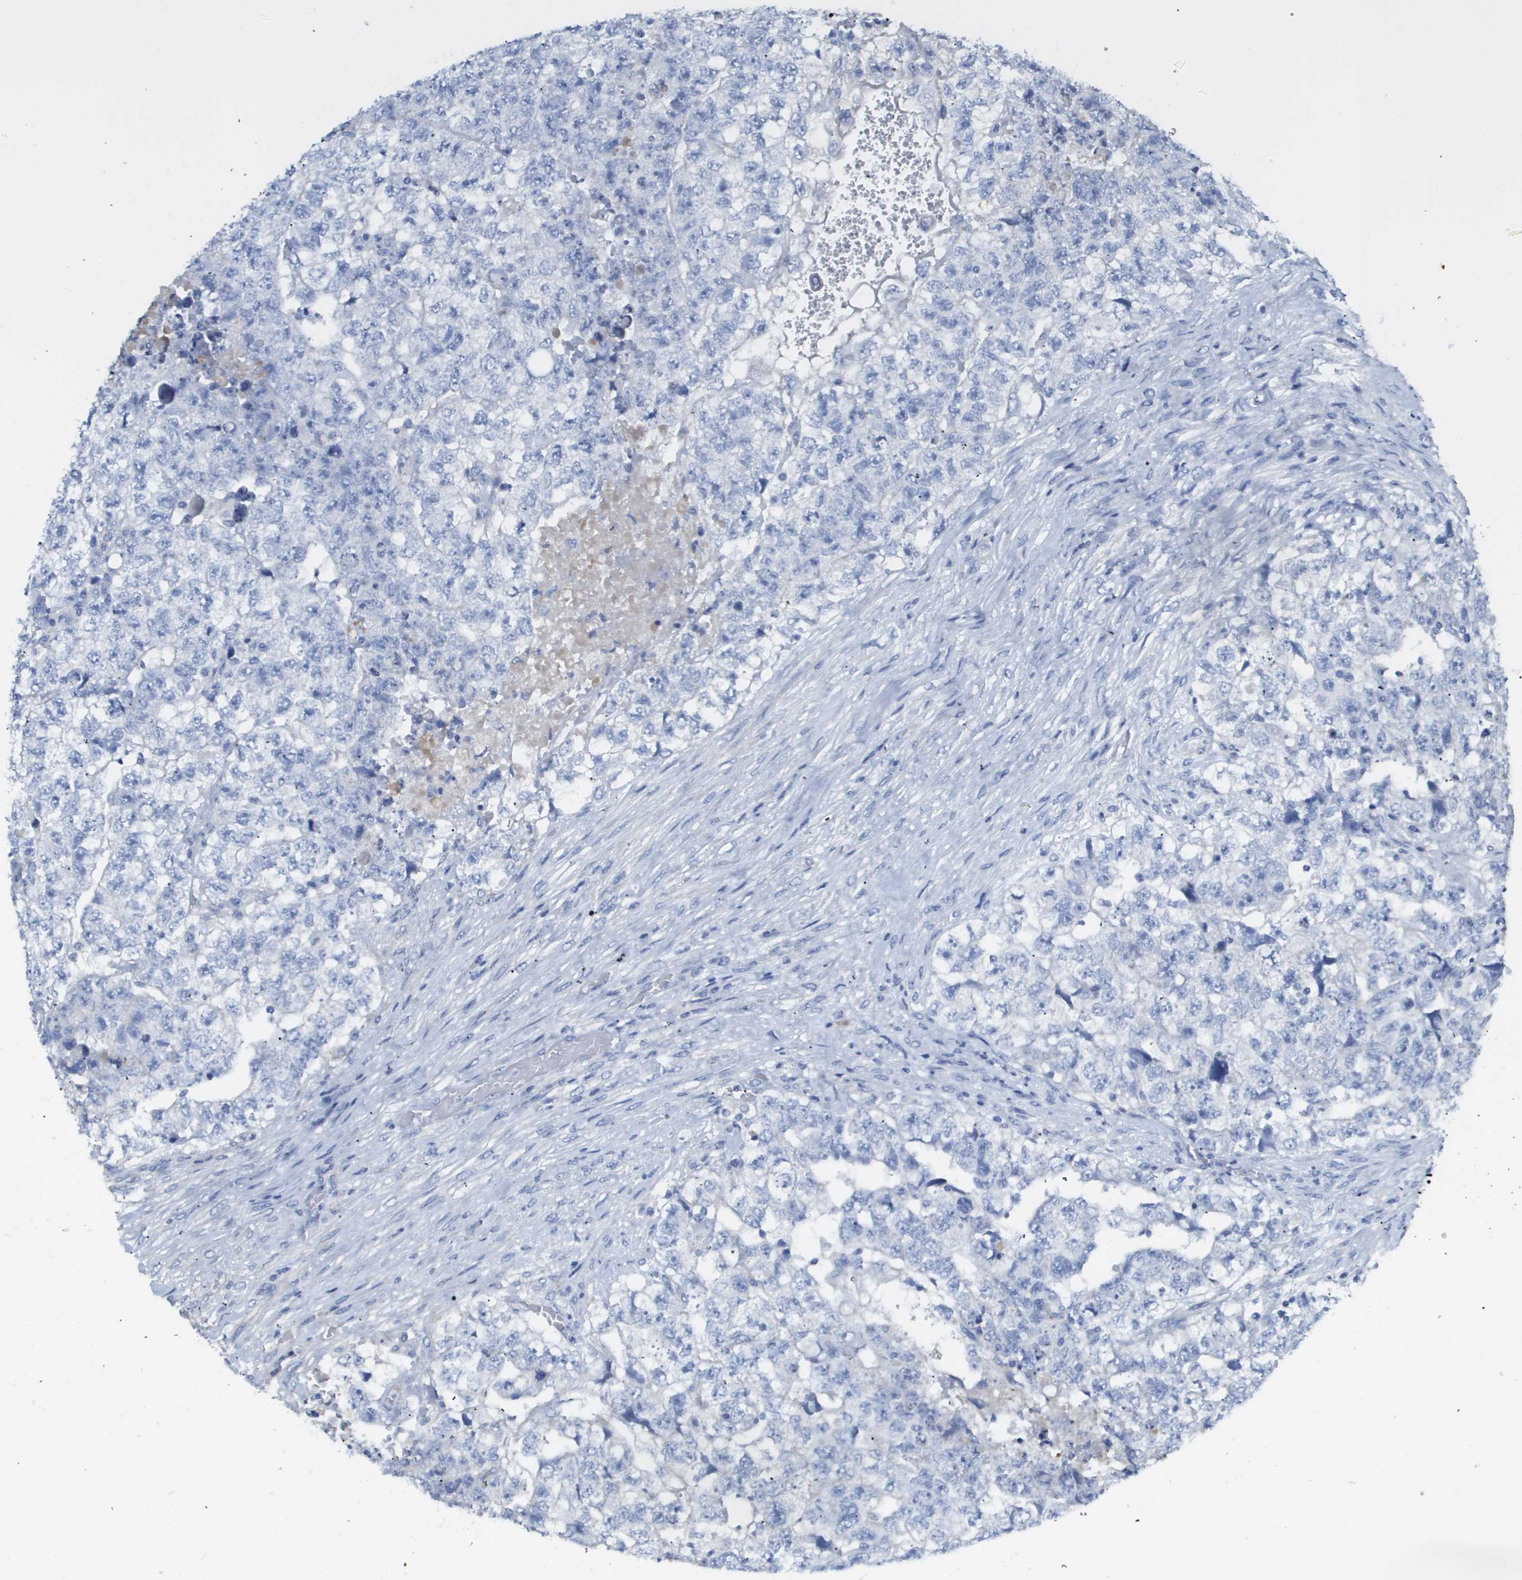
{"staining": {"intensity": "negative", "quantity": "none", "location": "none"}, "tissue": "testis cancer", "cell_type": "Tumor cells", "image_type": "cancer", "snomed": [{"axis": "morphology", "description": "Carcinoma, Embryonal, NOS"}, {"axis": "topography", "description": "Testis"}], "caption": "A histopathology image of testis cancer stained for a protein demonstrates no brown staining in tumor cells.", "gene": "MYL3", "patient": {"sex": "male", "age": 36}}